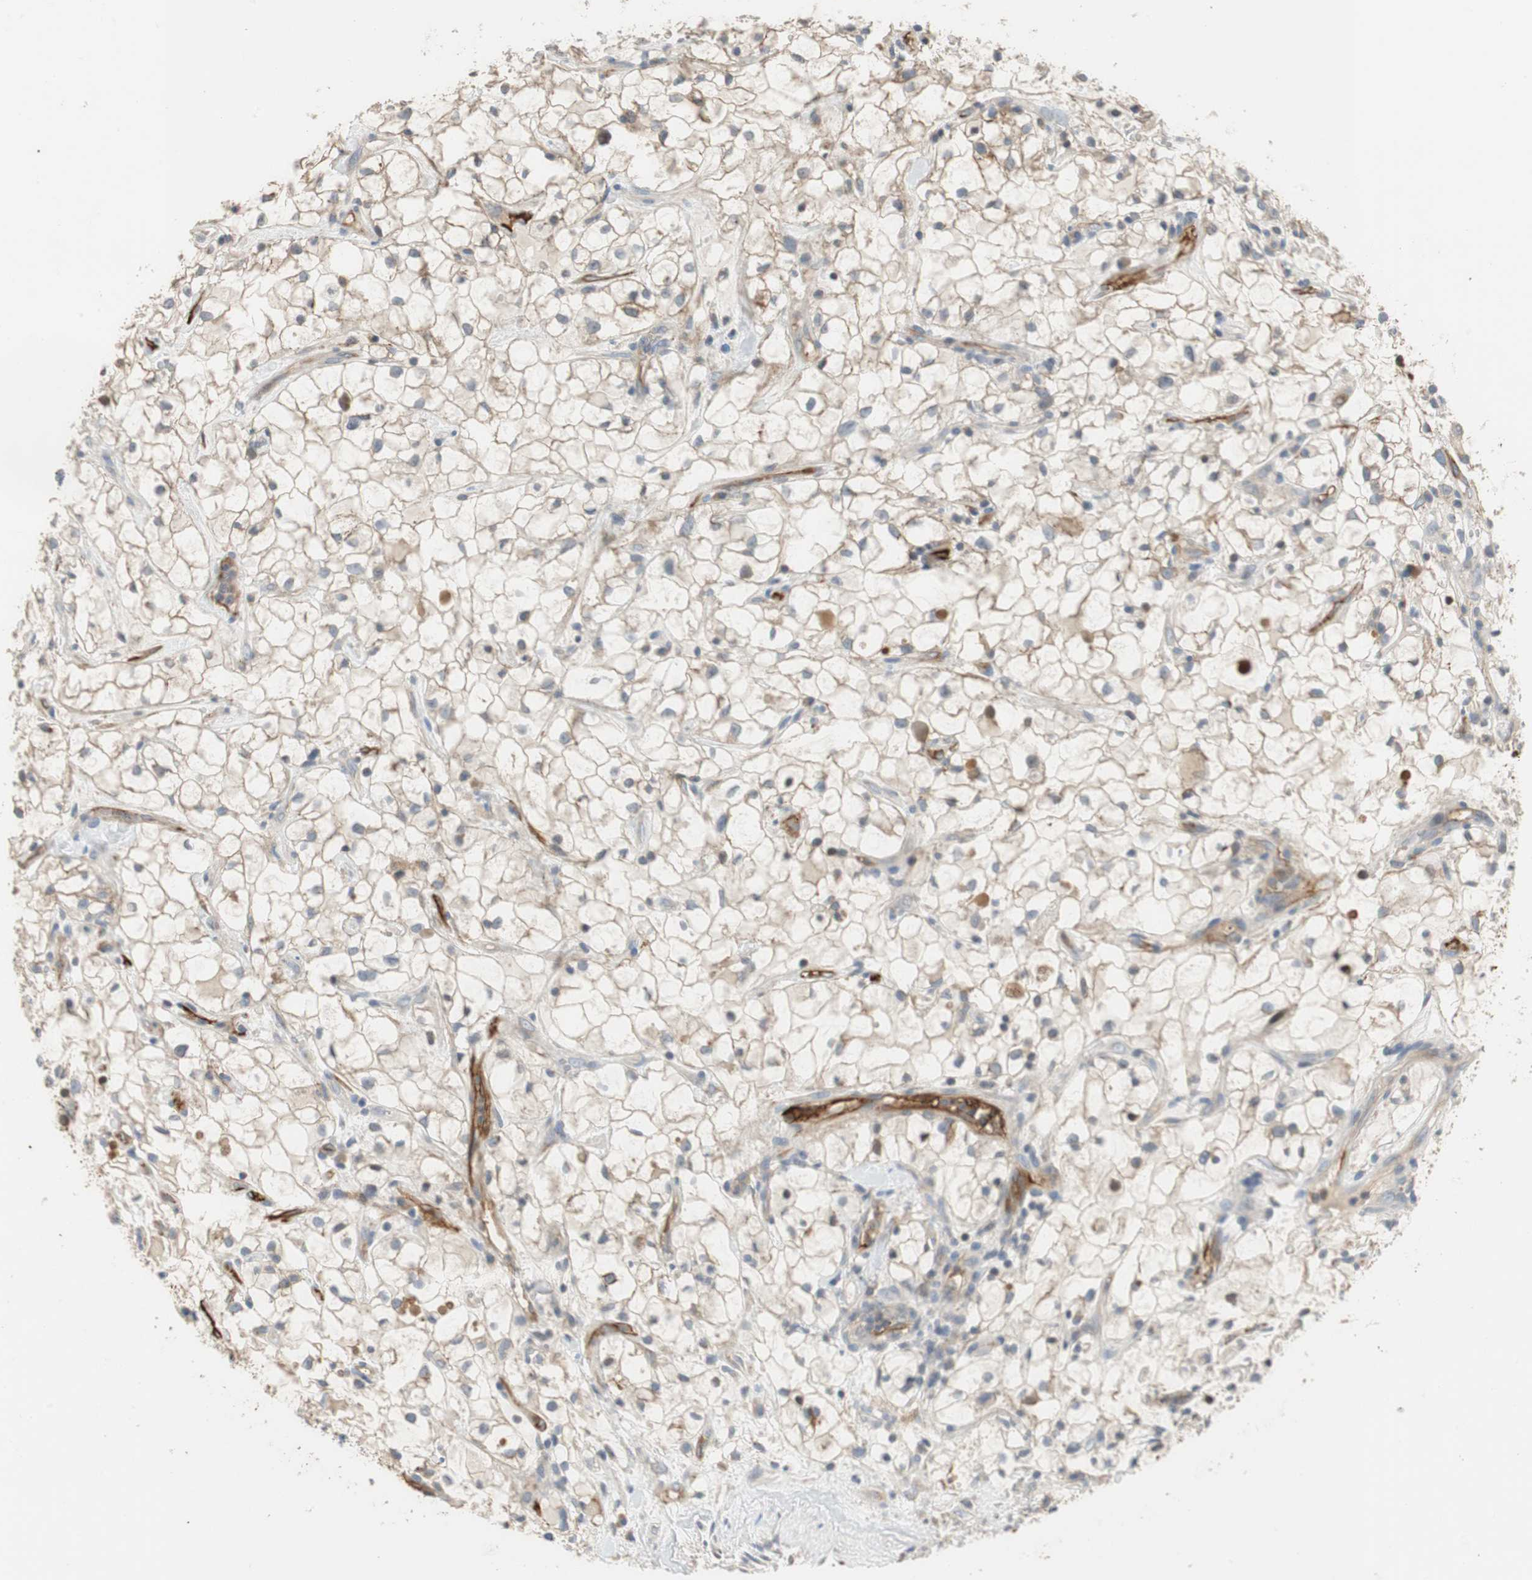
{"staining": {"intensity": "negative", "quantity": "none", "location": "none"}, "tissue": "renal cancer", "cell_type": "Tumor cells", "image_type": "cancer", "snomed": [{"axis": "morphology", "description": "Adenocarcinoma, NOS"}, {"axis": "topography", "description": "Kidney"}], "caption": "Immunohistochemistry (IHC) of human renal adenocarcinoma displays no positivity in tumor cells.", "gene": "ALPL", "patient": {"sex": "female", "age": 60}}